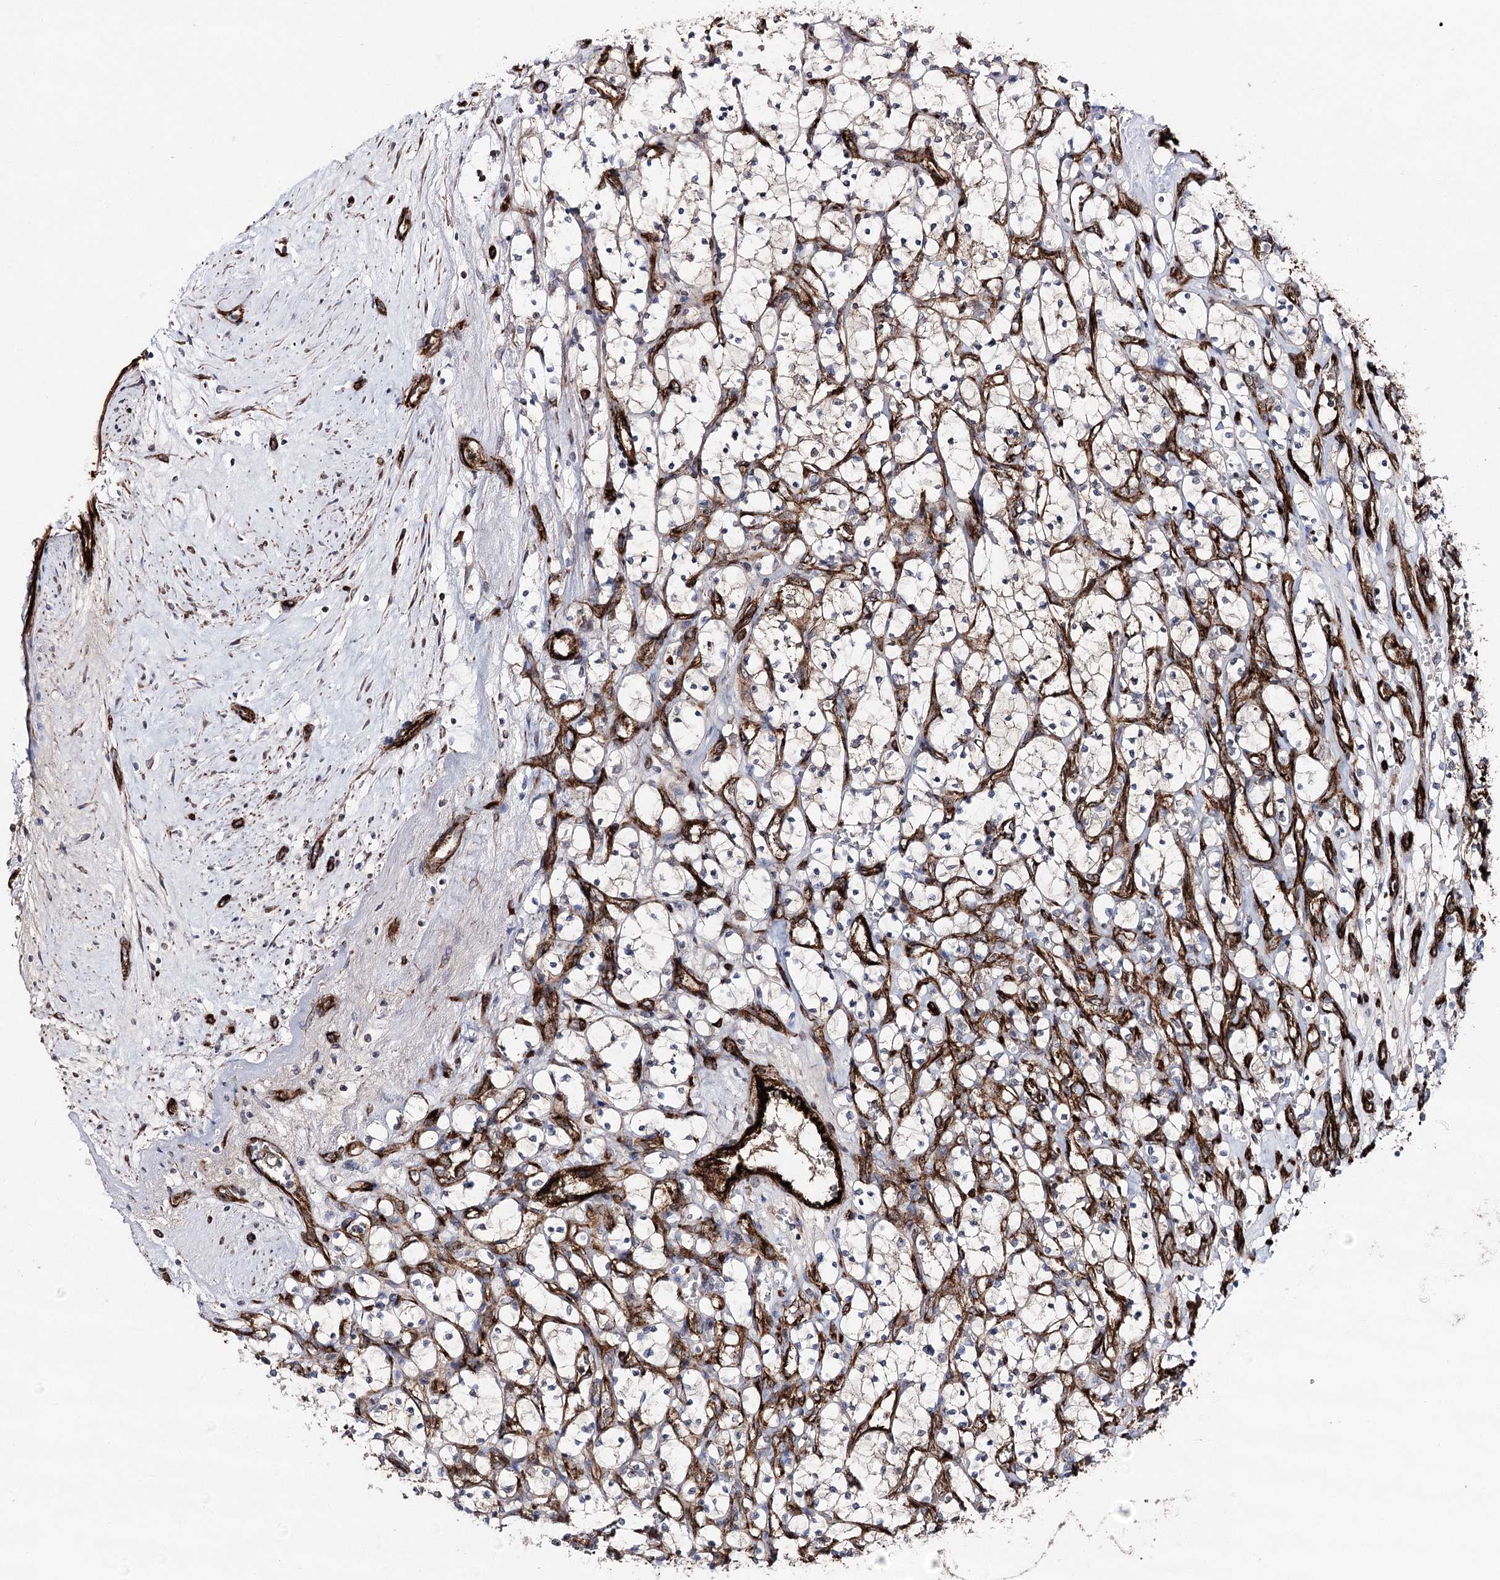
{"staining": {"intensity": "weak", "quantity": "<25%", "location": "cytoplasmic/membranous"}, "tissue": "renal cancer", "cell_type": "Tumor cells", "image_type": "cancer", "snomed": [{"axis": "morphology", "description": "Adenocarcinoma, NOS"}, {"axis": "topography", "description": "Kidney"}], "caption": "Immunohistochemistry of human renal cancer demonstrates no staining in tumor cells.", "gene": "MIB1", "patient": {"sex": "female", "age": 69}}